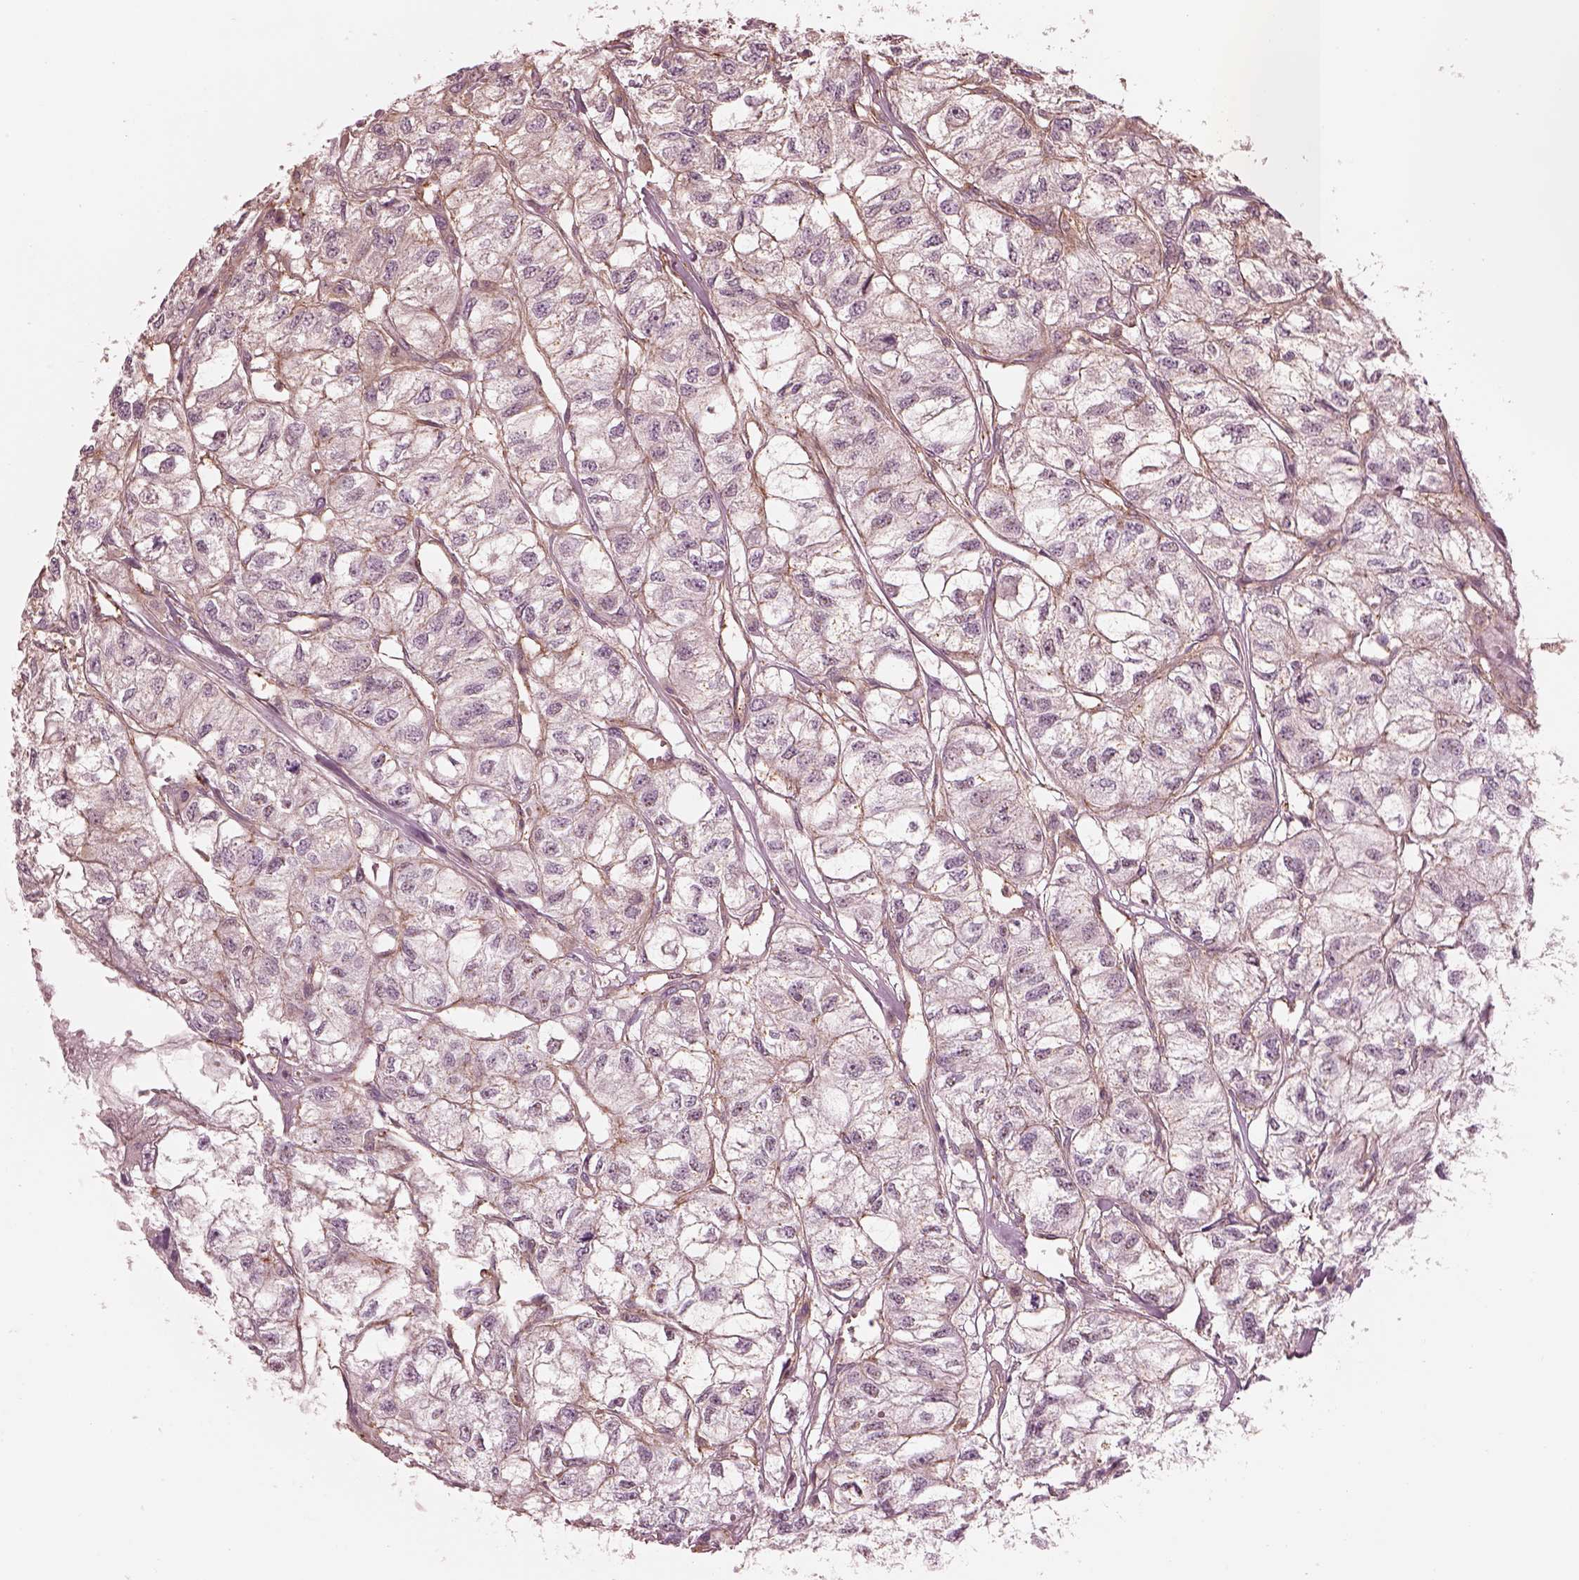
{"staining": {"intensity": "negative", "quantity": "none", "location": "none"}, "tissue": "renal cancer", "cell_type": "Tumor cells", "image_type": "cancer", "snomed": [{"axis": "morphology", "description": "Adenocarcinoma, NOS"}, {"axis": "topography", "description": "Kidney"}], "caption": "Tumor cells show no significant protein positivity in adenocarcinoma (renal).", "gene": "STK33", "patient": {"sex": "male", "age": 56}}